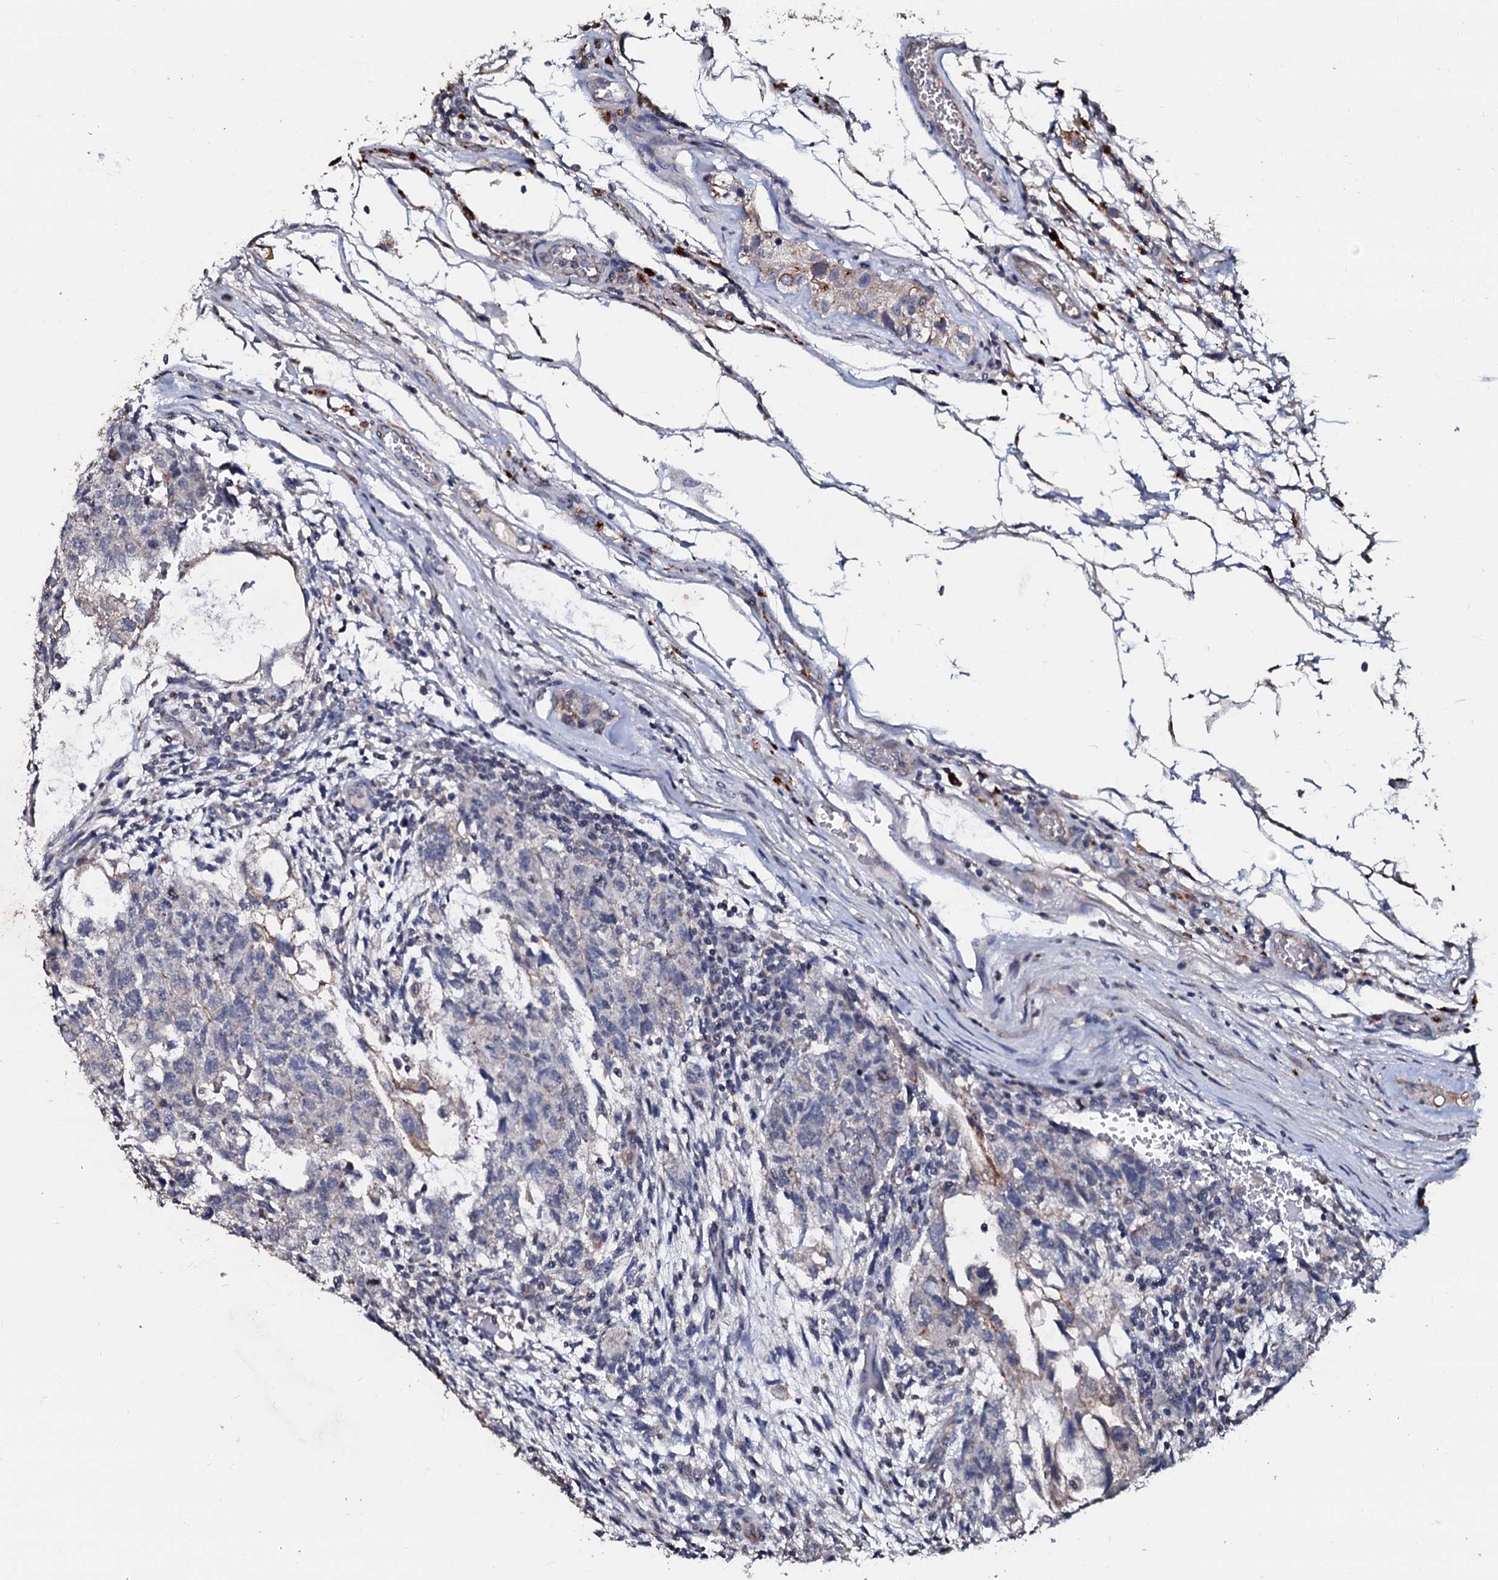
{"staining": {"intensity": "negative", "quantity": "none", "location": "none"}, "tissue": "testis cancer", "cell_type": "Tumor cells", "image_type": "cancer", "snomed": [{"axis": "morphology", "description": "Normal tissue, NOS"}, {"axis": "morphology", "description": "Carcinoma, Embryonal, NOS"}, {"axis": "topography", "description": "Testis"}], "caption": "This is an immunohistochemistry histopathology image of testis cancer. There is no positivity in tumor cells.", "gene": "SLC37A4", "patient": {"sex": "male", "age": 36}}